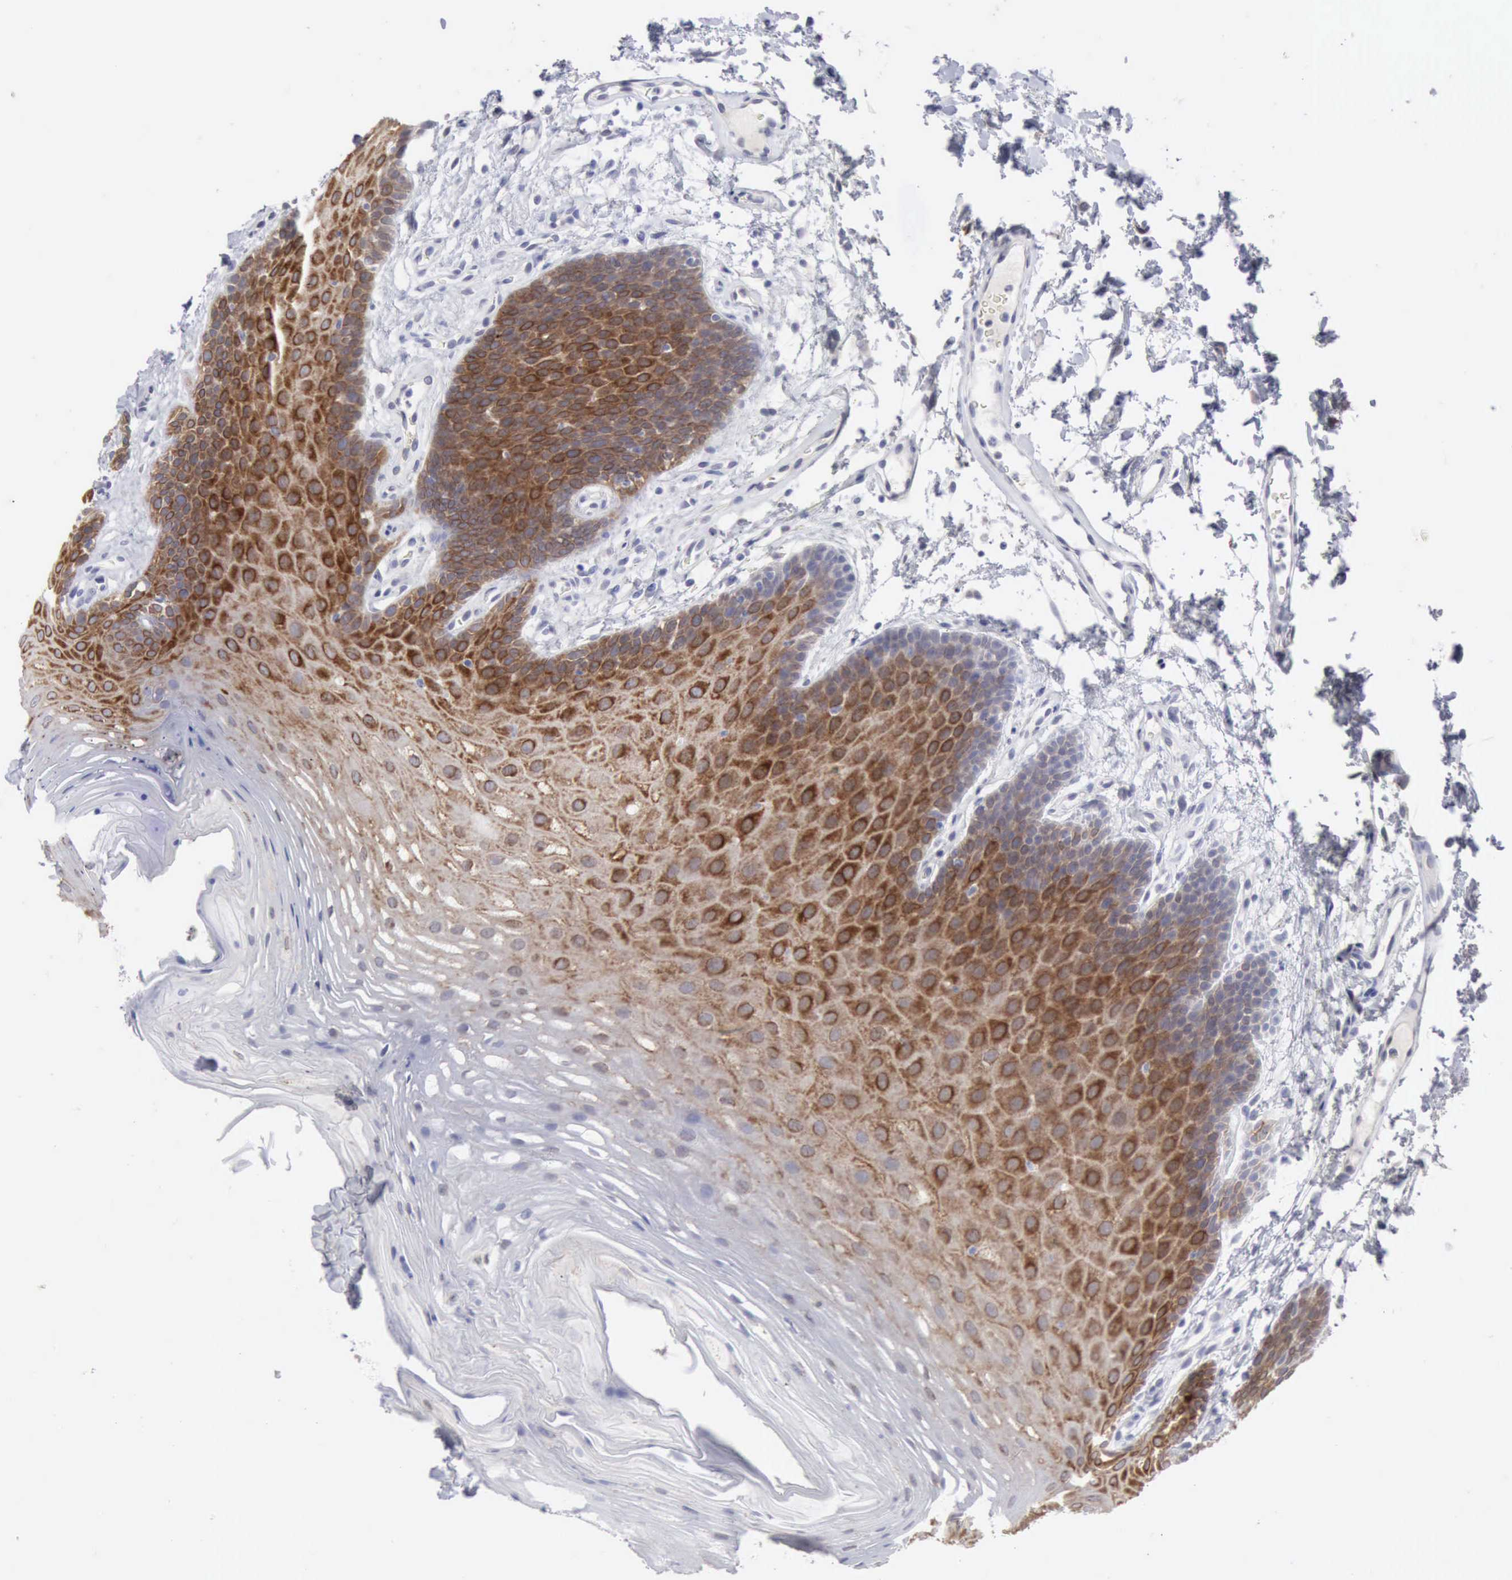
{"staining": {"intensity": "strong", "quantity": ">75%", "location": "cytoplasmic/membranous"}, "tissue": "oral mucosa", "cell_type": "Squamous epithelial cells", "image_type": "normal", "snomed": [{"axis": "morphology", "description": "Normal tissue, NOS"}, {"axis": "topography", "description": "Oral tissue"}], "caption": "Benign oral mucosa was stained to show a protein in brown. There is high levels of strong cytoplasmic/membranous expression in approximately >75% of squamous epithelial cells. The staining was performed using DAB to visualize the protein expression in brown, while the nuclei were stained in blue with hematoxylin (Magnification: 20x).", "gene": "TFRC", "patient": {"sex": "male", "age": 62}}